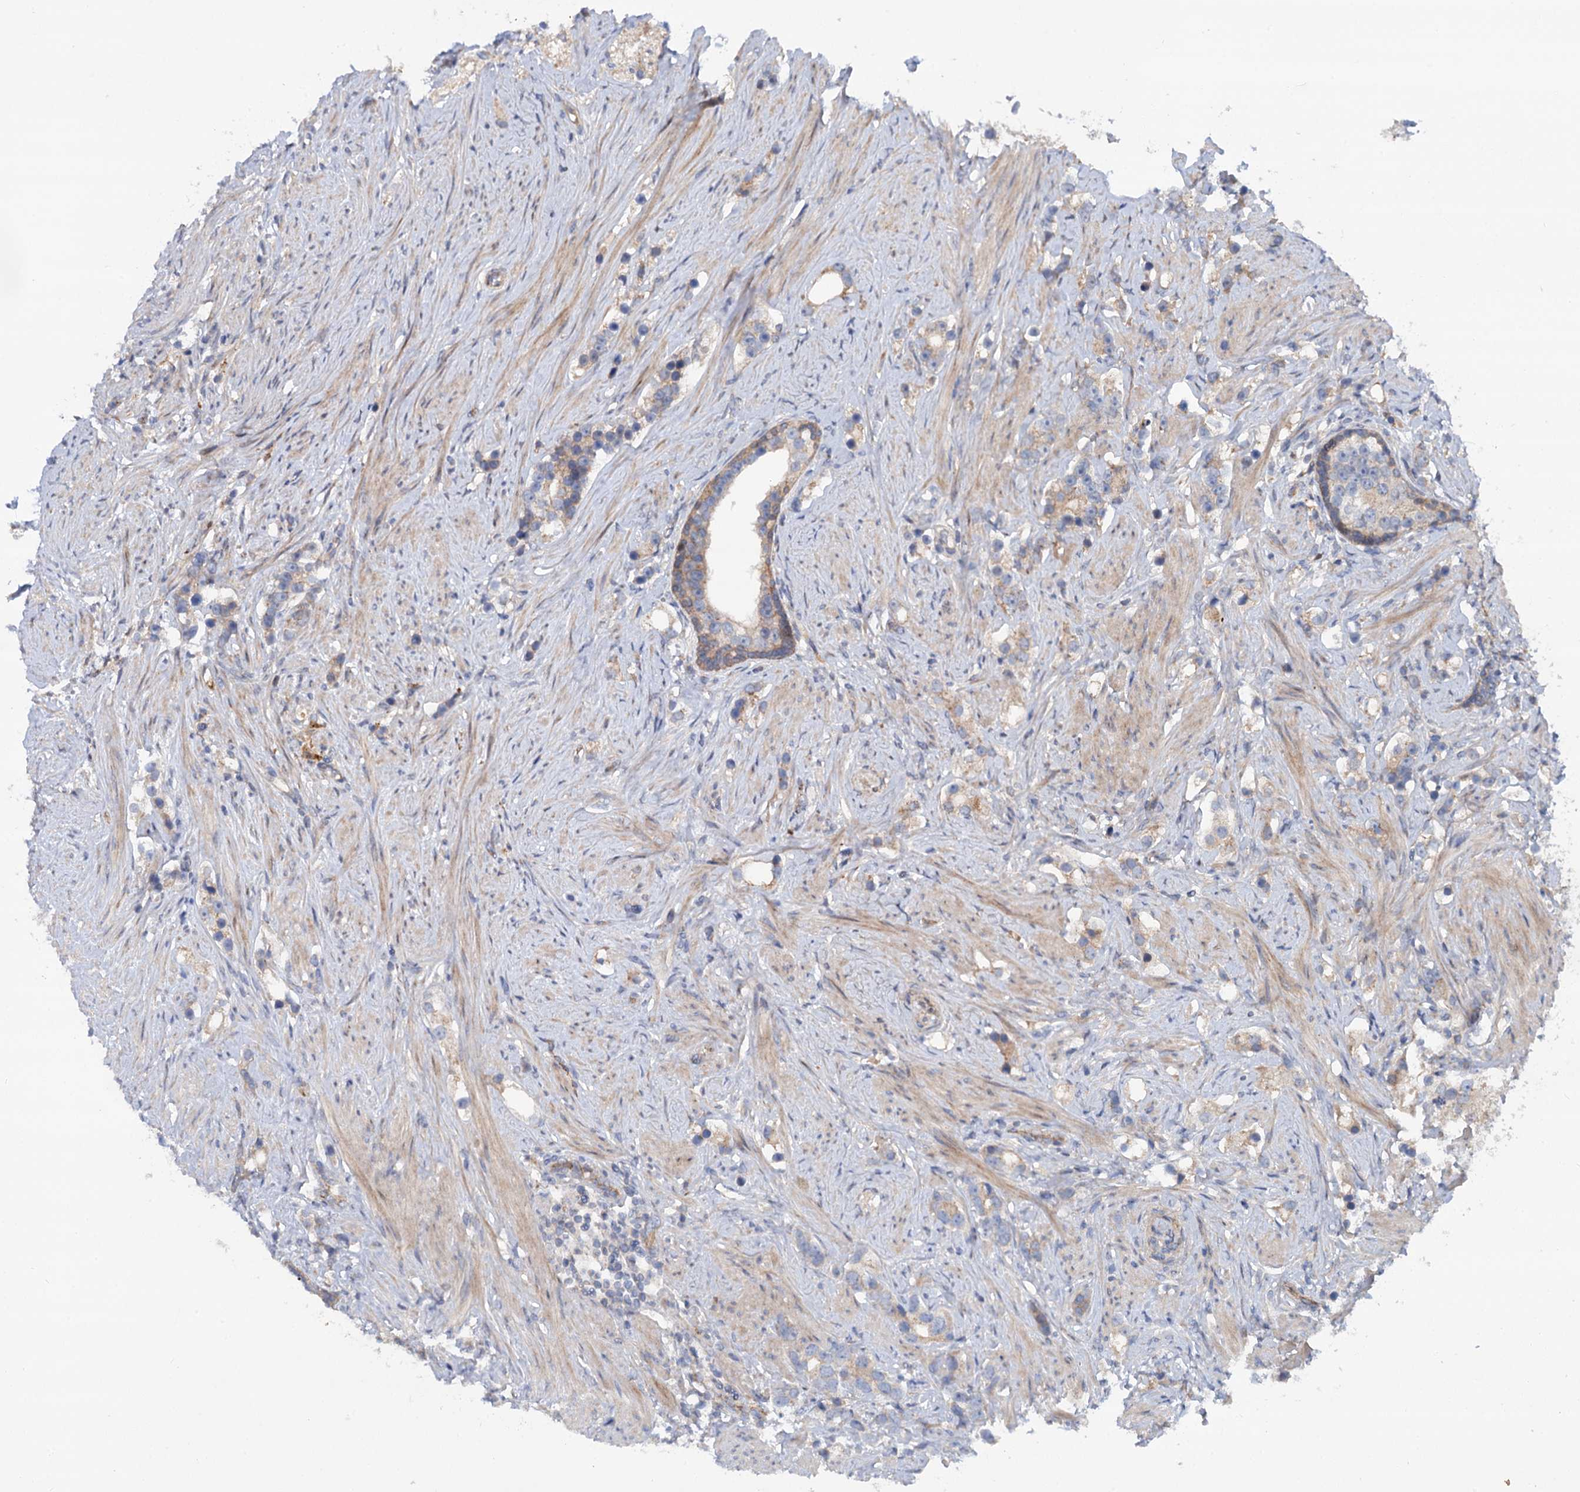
{"staining": {"intensity": "moderate", "quantity": "<25%", "location": "cytoplasmic/membranous"}, "tissue": "prostate cancer", "cell_type": "Tumor cells", "image_type": "cancer", "snomed": [{"axis": "morphology", "description": "Adenocarcinoma, High grade"}, {"axis": "topography", "description": "Prostate"}], "caption": "Immunohistochemistry photomicrograph of human prostate cancer (high-grade adenocarcinoma) stained for a protein (brown), which displays low levels of moderate cytoplasmic/membranous staining in approximately <25% of tumor cells.", "gene": "ADGRG4", "patient": {"sex": "male", "age": 63}}